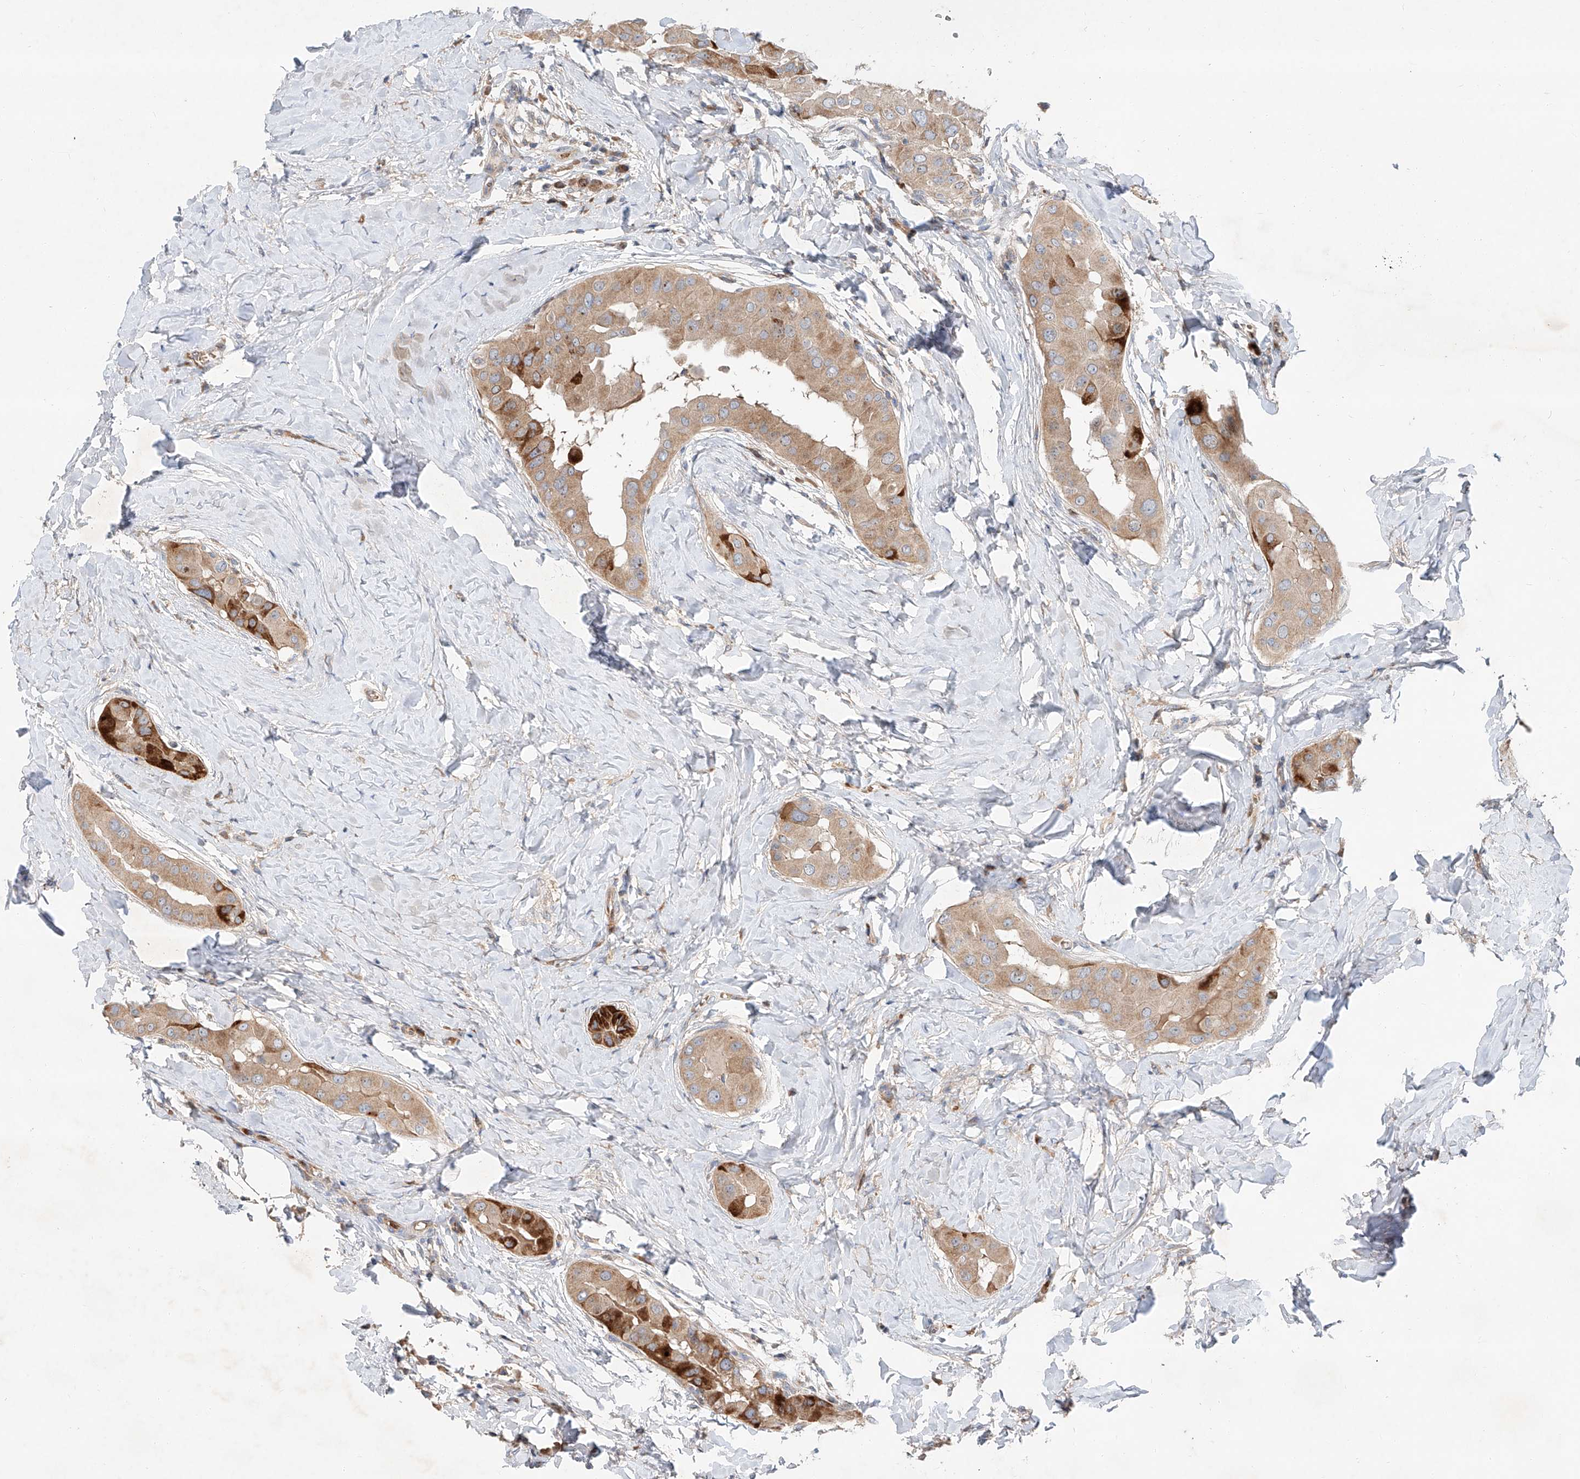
{"staining": {"intensity": "moderate", "quantity": "25%-75%", "location": "cytoplasmic/membranous"}, "tissue": "thyroid cancer", "cell_type": "Tumor cells", "image_type": "cancer", "snomed": [{"axis": "morphology", "description": "Papillary adenocarcinoma, NOS"}, {"axis": "topography", "description": "Thyroid gland"}], "caption": "Protein expression by immunohistochemistry (IHC) exhibits moderate cytoplasmic/membranous staining in approximately 25%-75% of tumor cells in thyroid cancer.", "gene": "USF3", "patient": {"sex": "male", "age": 33}}